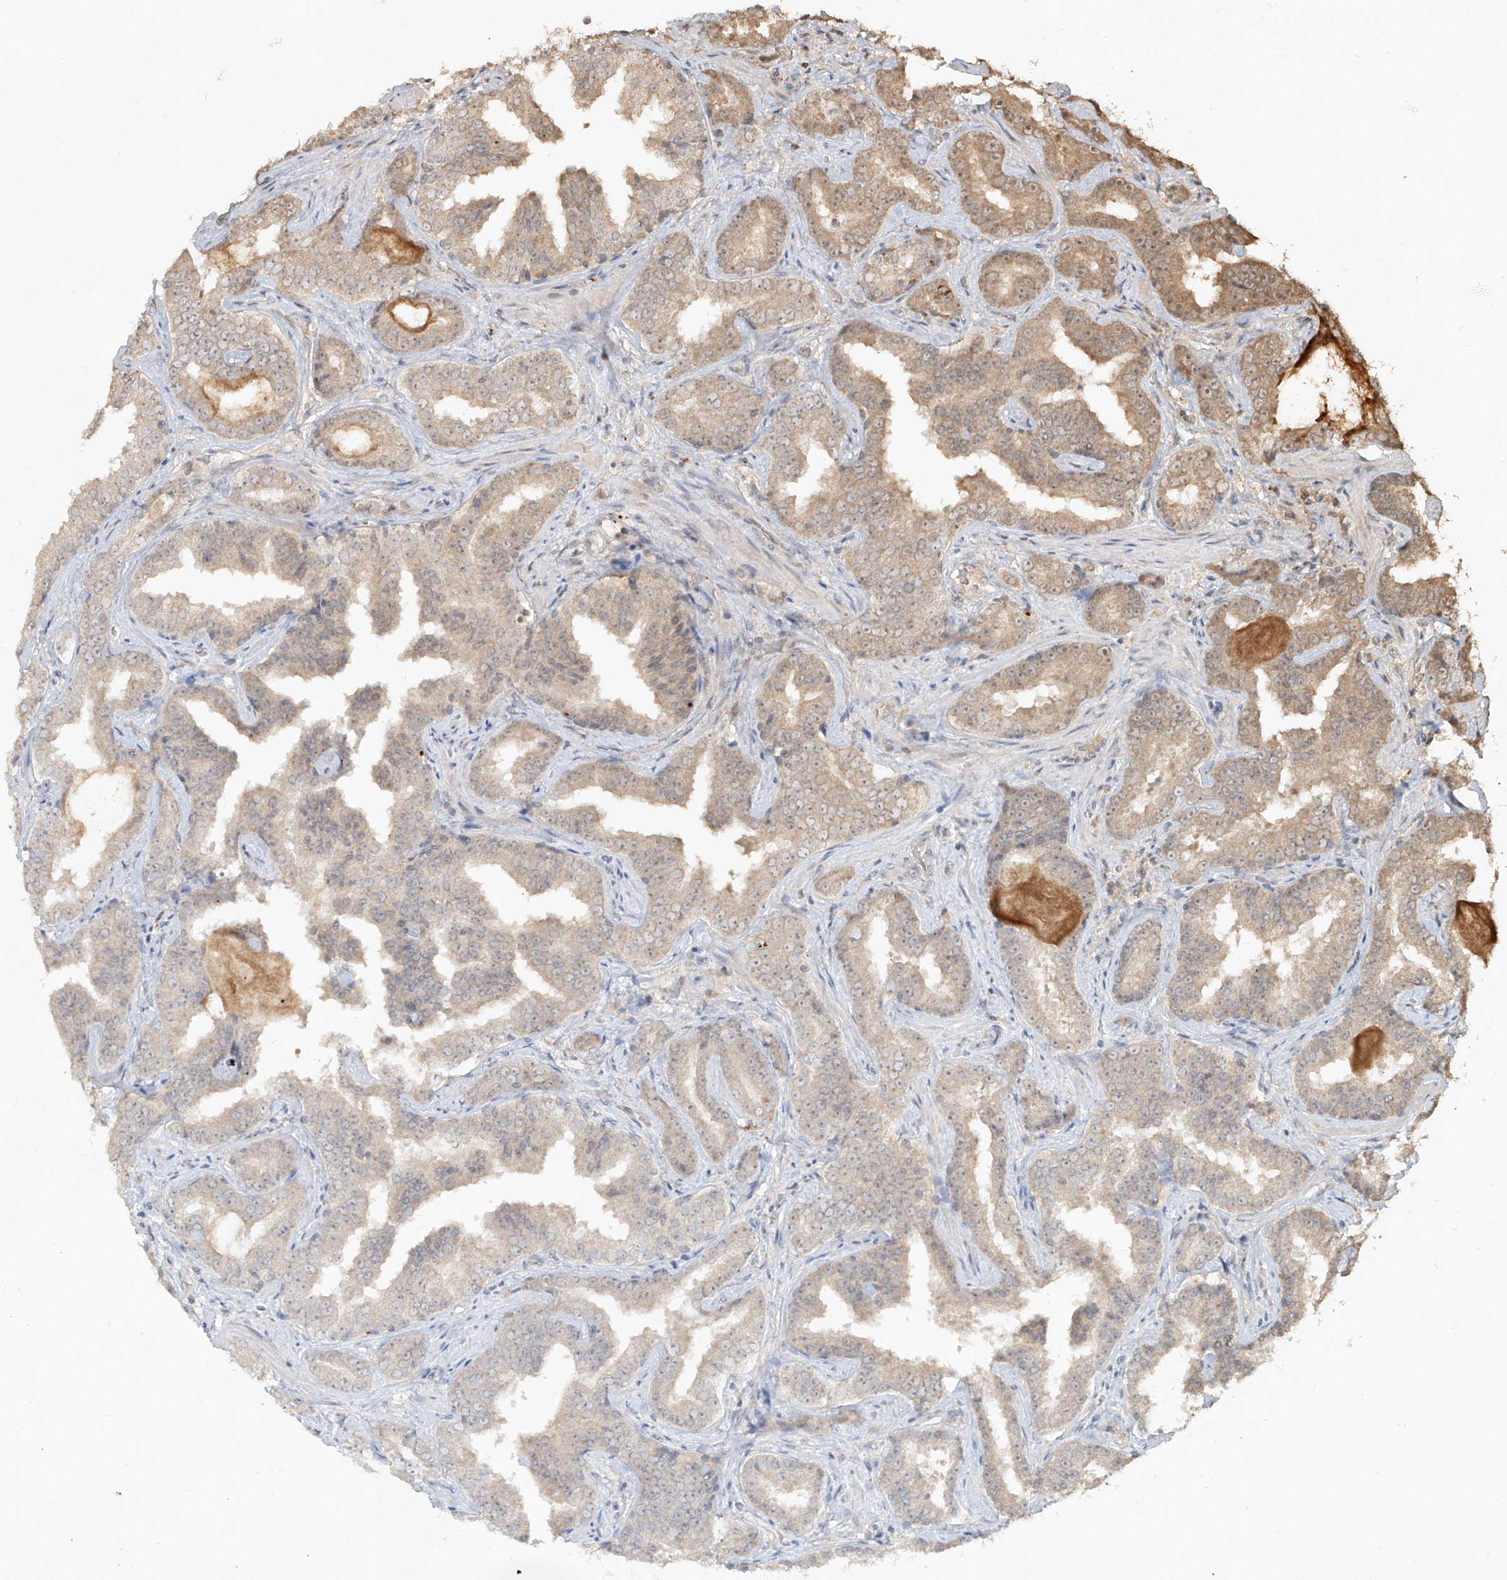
{"staining": {"intensity": "weak", "quantity": "25%-75%", "location": "cytoplasmic/membranous"}, "tissue": "prostate cancer", "cell_type": "Tumor cells", "image_type": "cancer", "snomed": [{"axis": "morphology", "description": "Adenocarcinoma, Low grade"}, {"axis": "topography", "description": "Prostate"}], "caption": "DAB (3,3'-diaminobenzidine) immunohistochemical staining of human prostate adenocarcinoma (low-grade) exhibits weak cytoplasmic/membranous protein positivity in approximately 25%-75% of tumor cells.", "gene": "UBE2K", "patient": {"sex": "male", "age": 60}}